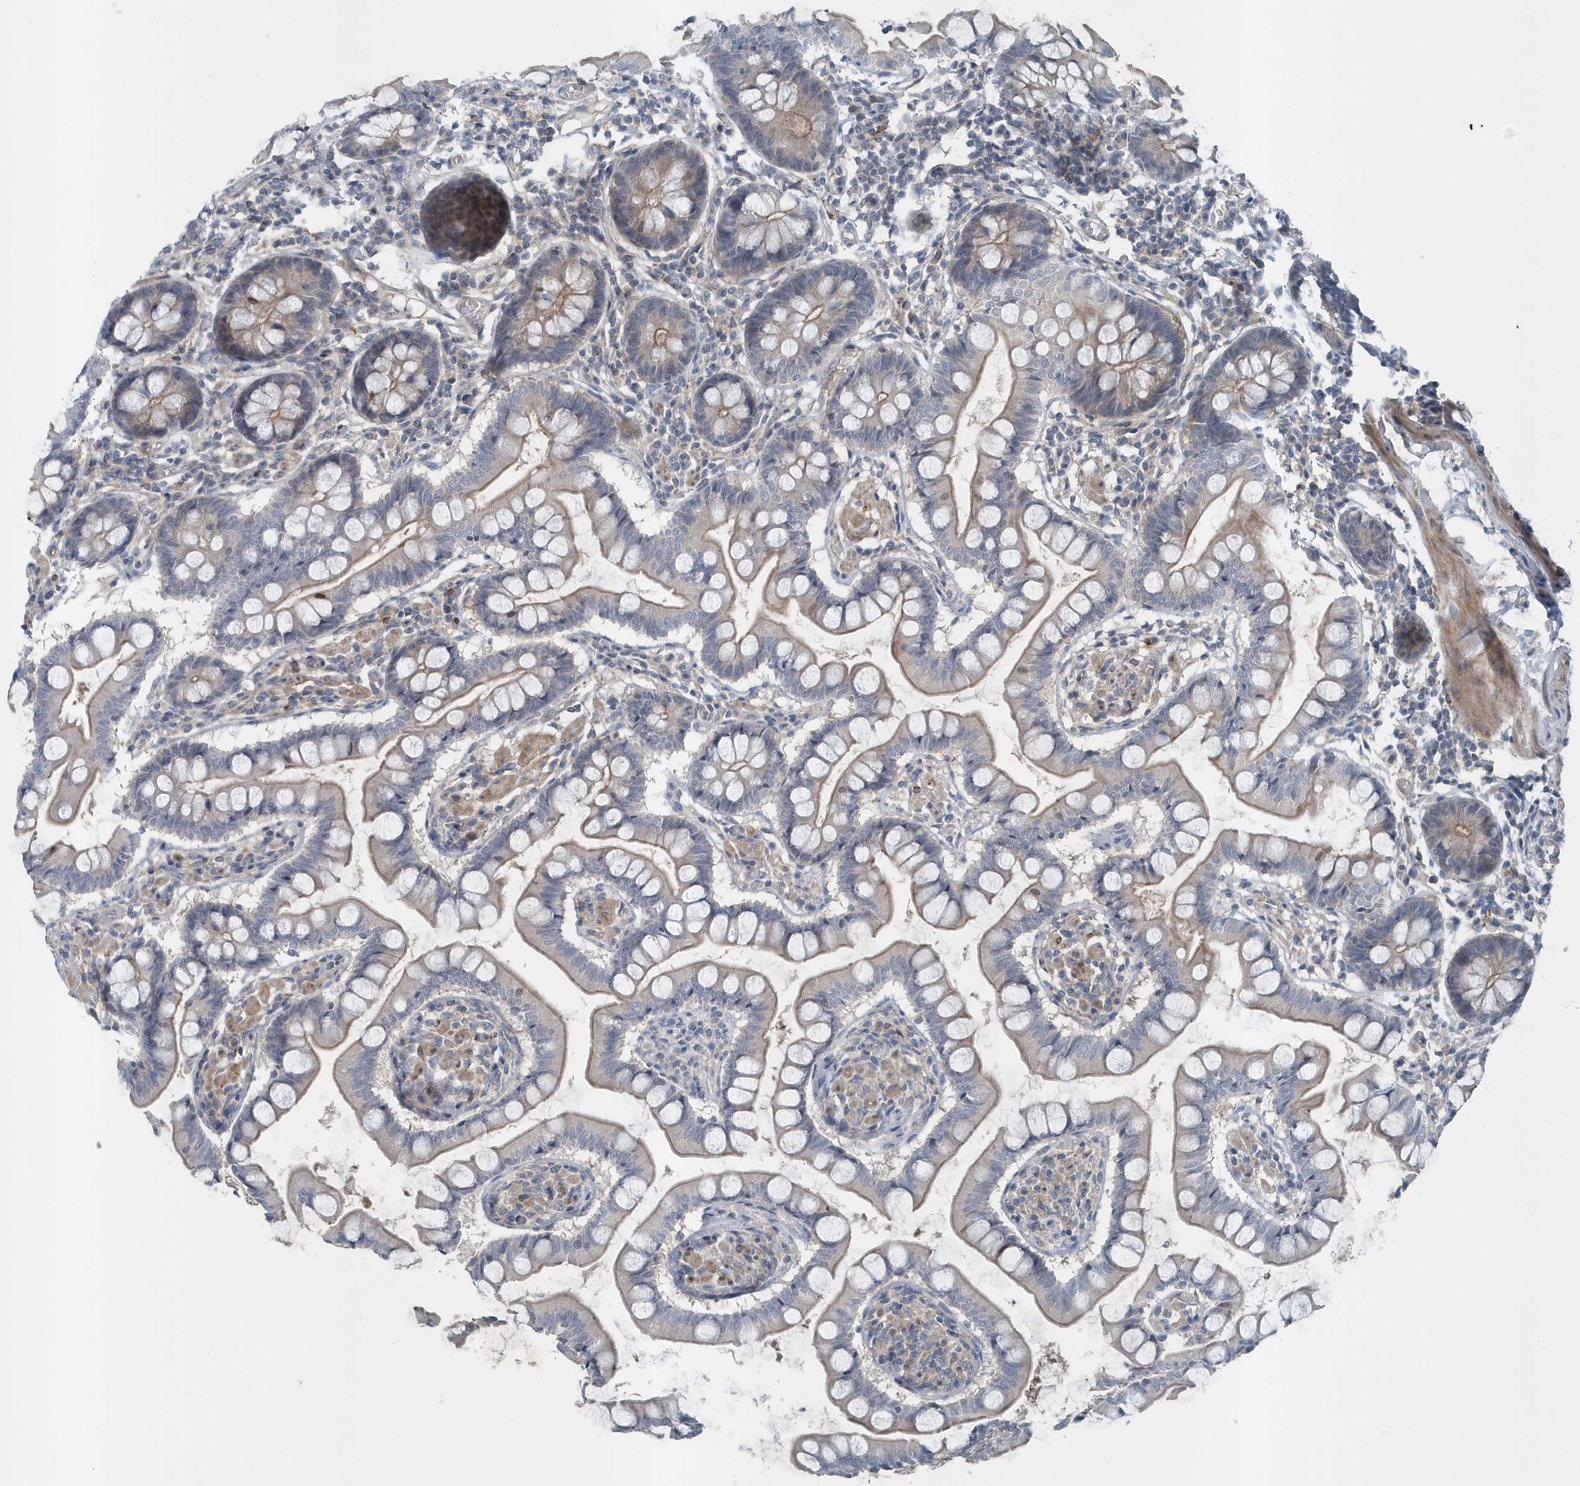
{"staining": {"intensity": "weak", "quantity": "25%-75%", "location": "cytoplasmic/membranous"}, "tissue": "small intestine", "cell_type": "Glandular cells", "image_type": "normal", "snomed": [{"axis": "morphology", "description": "Normal tissue, NOS"}, {"axis": "topography", "description": "Small intestine"}], "caption": "Immunohistochemistry (DAB) staining of normal human small intestine displays weak cytoplasmic/membranous protein positivity in approximately 25%-75% of glandular cells.", "gene": "MCC", "patient": {"sex": "male", "age": 41}}